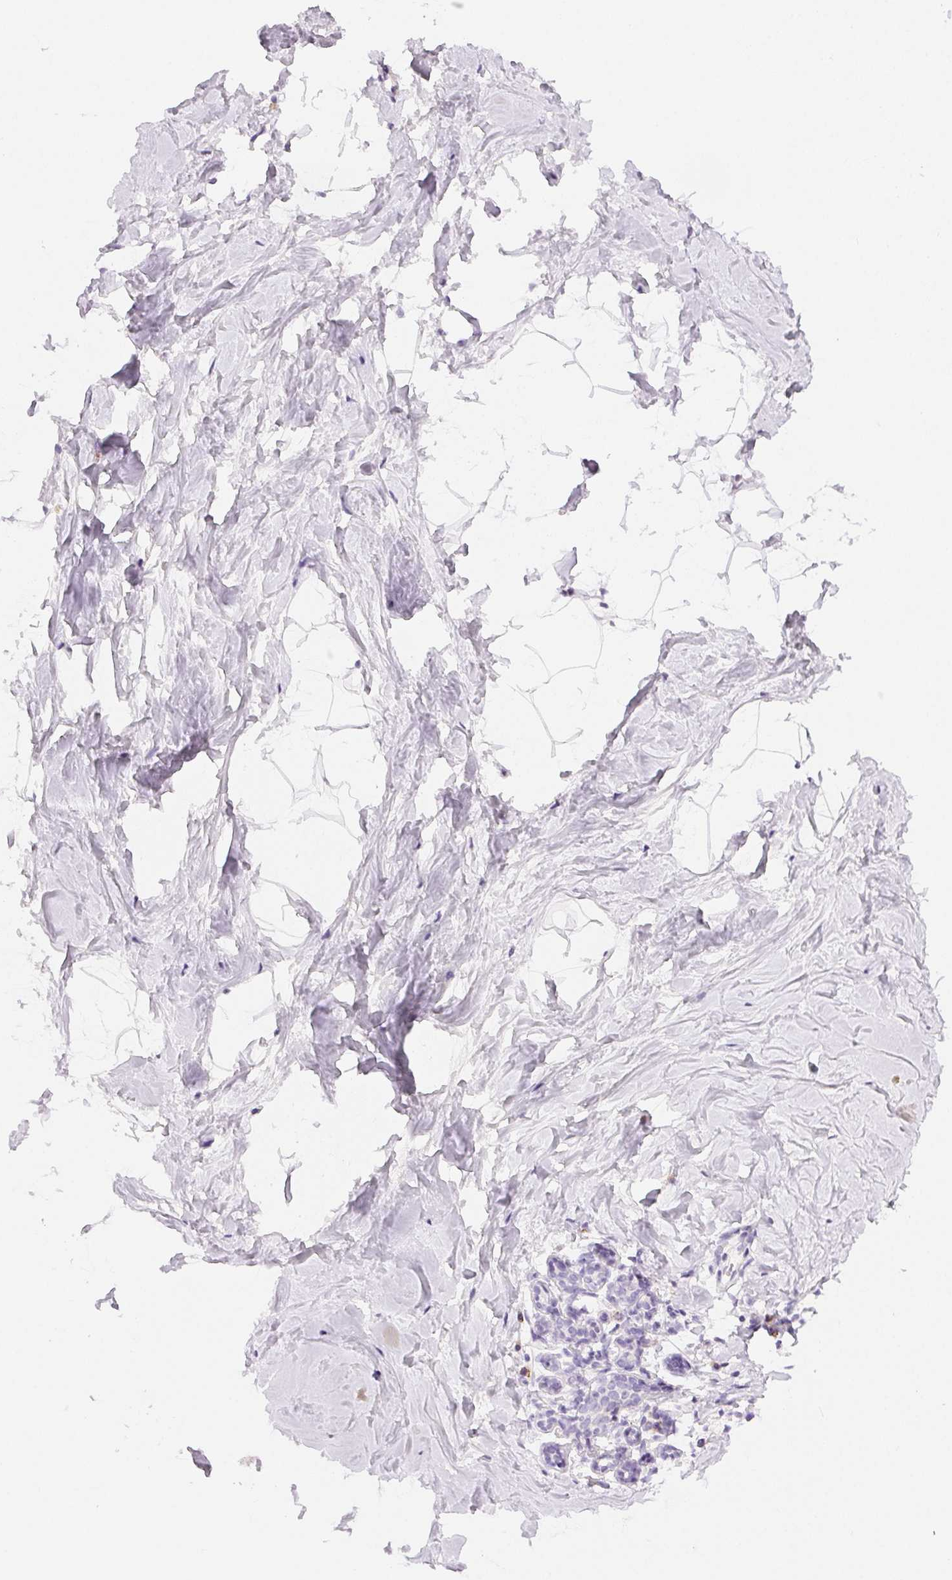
{"staining": {"intensity": "negative", "quantity": "none", "location": "none"}, "tissue": "breast", "cell_type": "Adipocytes", "image_type": "normal", "snomed": [{"axis": "morphology", "description": "Normal tissue, NOS"}, {"axis": "topography", "description": "Breast"}], "caption": "IHC photomicrograph of unremarkable breast stained for a protein (brown), which displays no staining in adipocytes. The staining is performed using DAB brown chromogen with nuclei counter-stained in using hematoxylin.", "gene": "SLC5A2", "patient": {"sex": "female", "age": 32}}